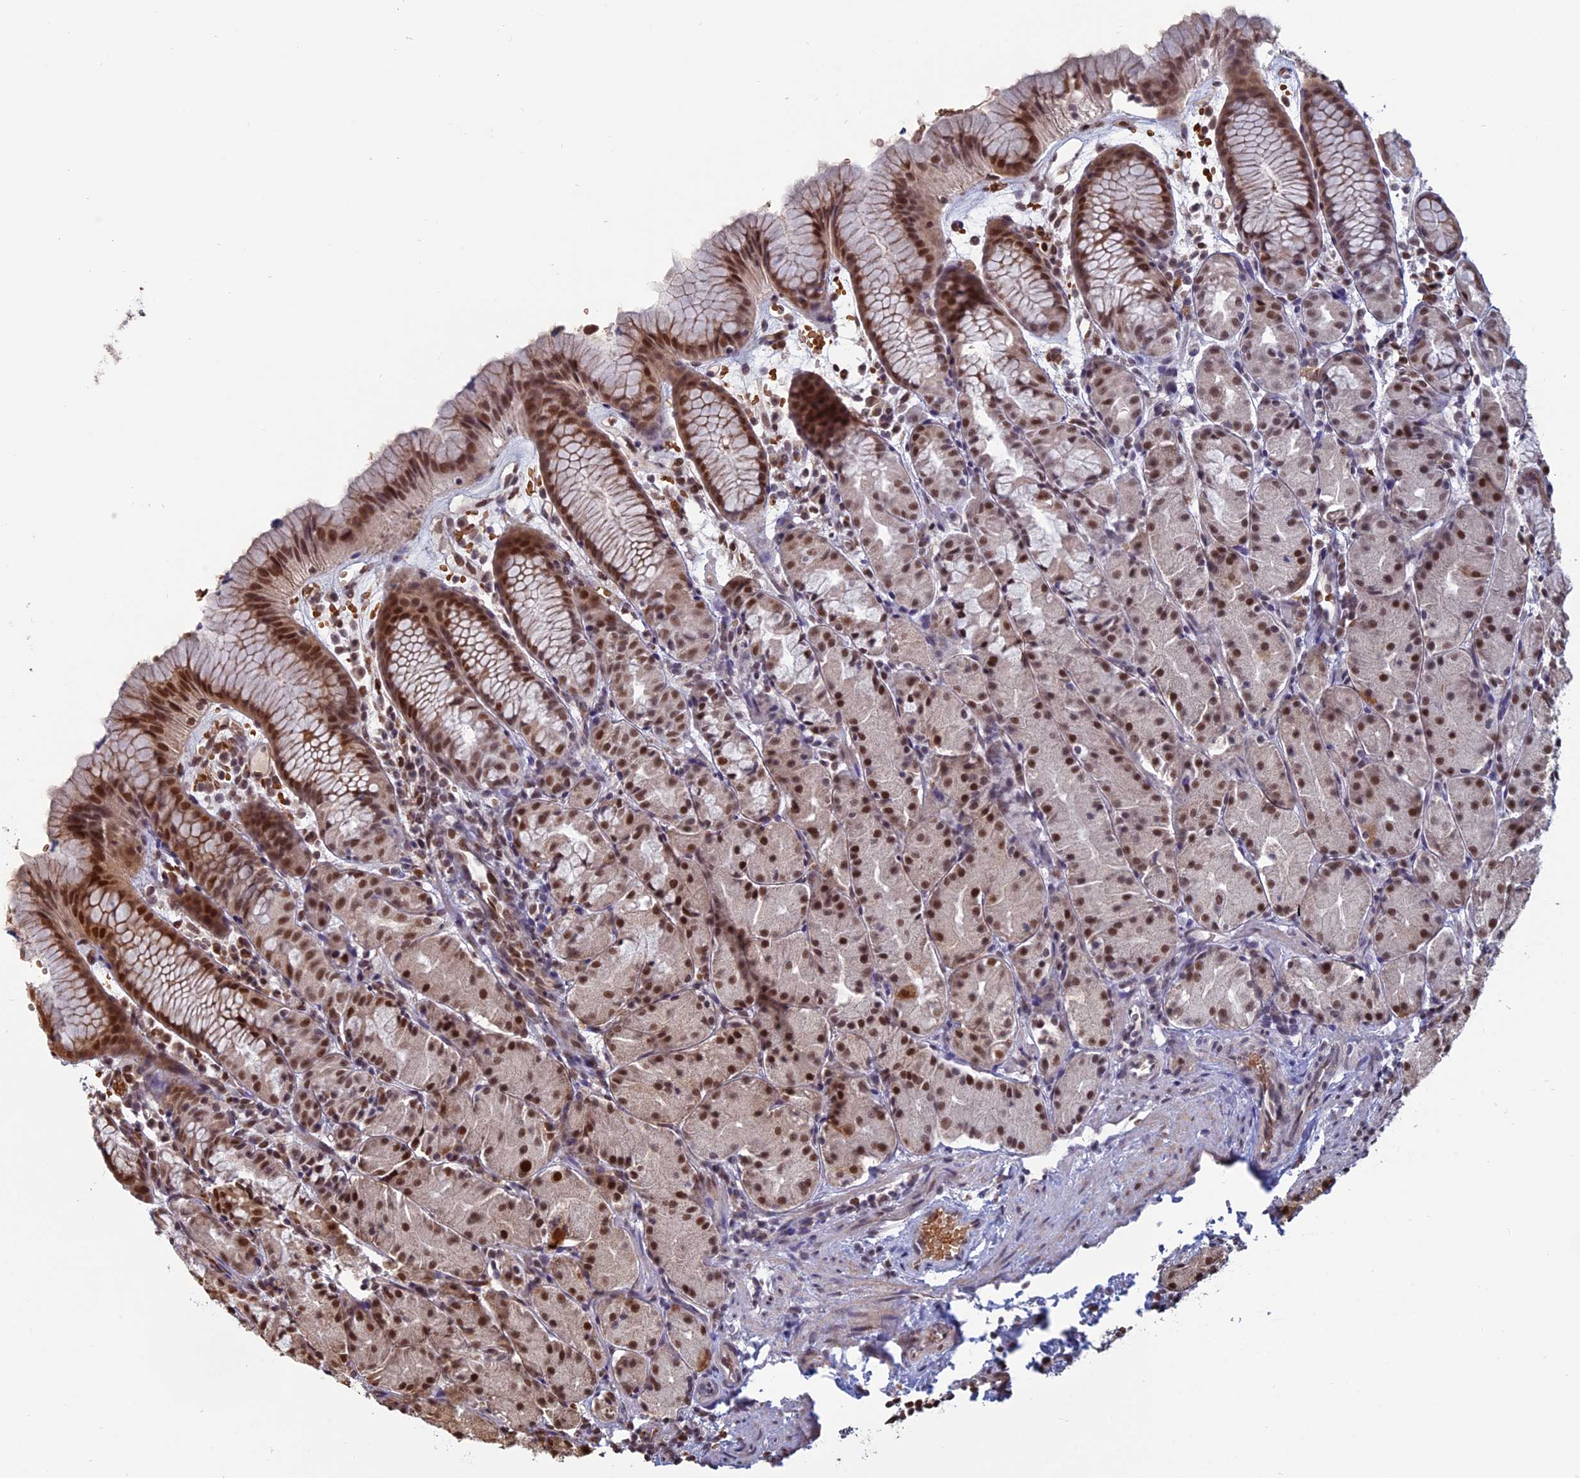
{"staining": {"intensity": "strong", "quantity": ">75%", "location": "nuclear"}, "tissue": "stomach", "cell_type": "Glandular cells", "image_type": "normal", "snomed": [{"axis": "morphology", "description": "Normal tissue, NOS"}, {"axis": "topography", "description": "Stomach, upper"}], "caption": "Stomach was stained to show a protein in brown. There is high levels of strong nuclear positivity in approximately >75% of glandular cells.", "gene": "MFAP1", "patient": {"sex": "male", "age": 47}}